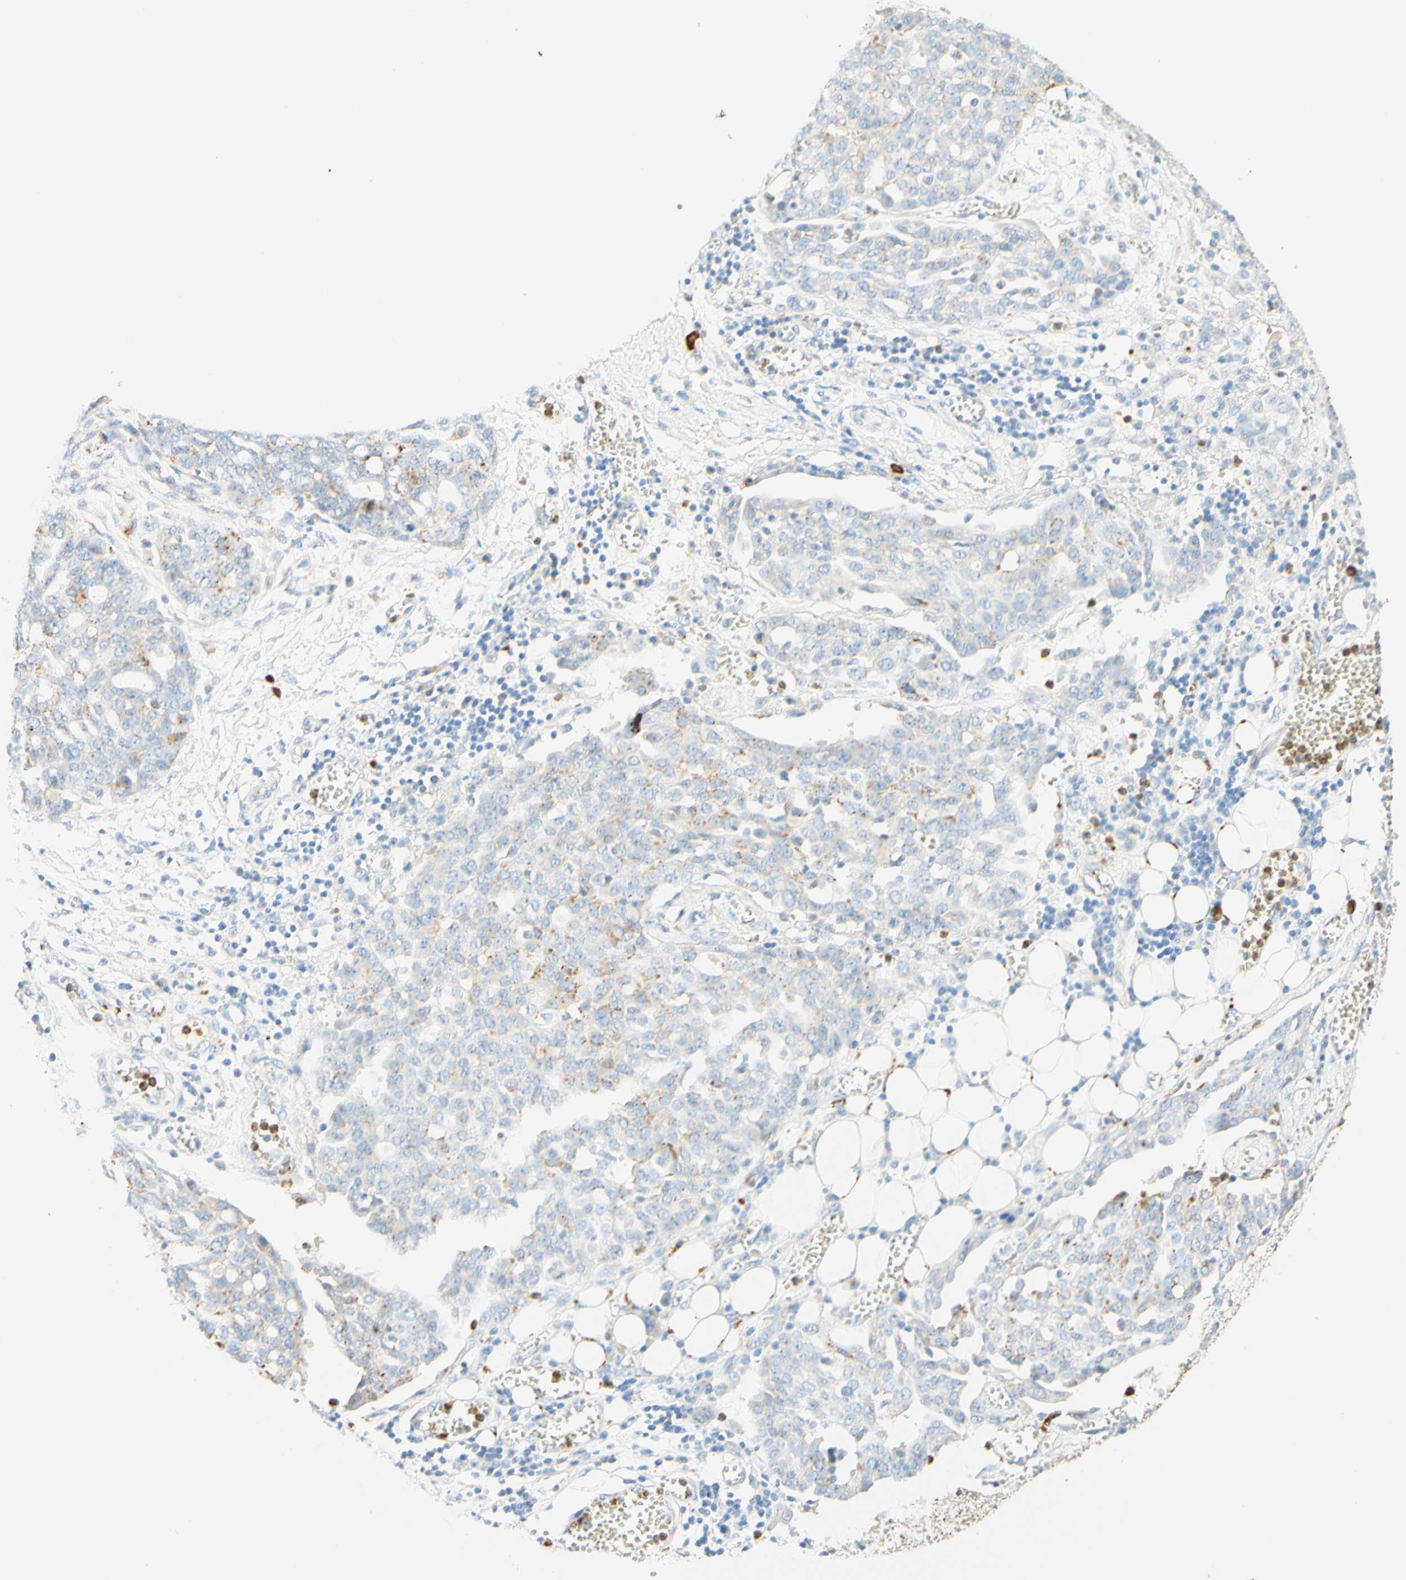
{"staining": {"intensity": "moderate", "quantity": "<25%", "location": "cytoplasmic/membranous"}, "tissue": "ovarian cancer", "cell_type": "Tumor cells", "image_type": "cancer", "snomed": [{"axis": "morphology", "description": "Cystadenocarcinoma, serous, NOS"}, {"axis": "topography", "description": "Soft tissue"}, {"axis": "topography", "description": "Ovary"}], "caption": "The photomicrograph exhibits a brown stain indicating the presence of a protein in the cytoplasmic/membranous of tumor cells in ovarian cancer. Nuclei are stained in blue.", "gene": "CD63", "patient": {"sex": "female", "age": 57}}